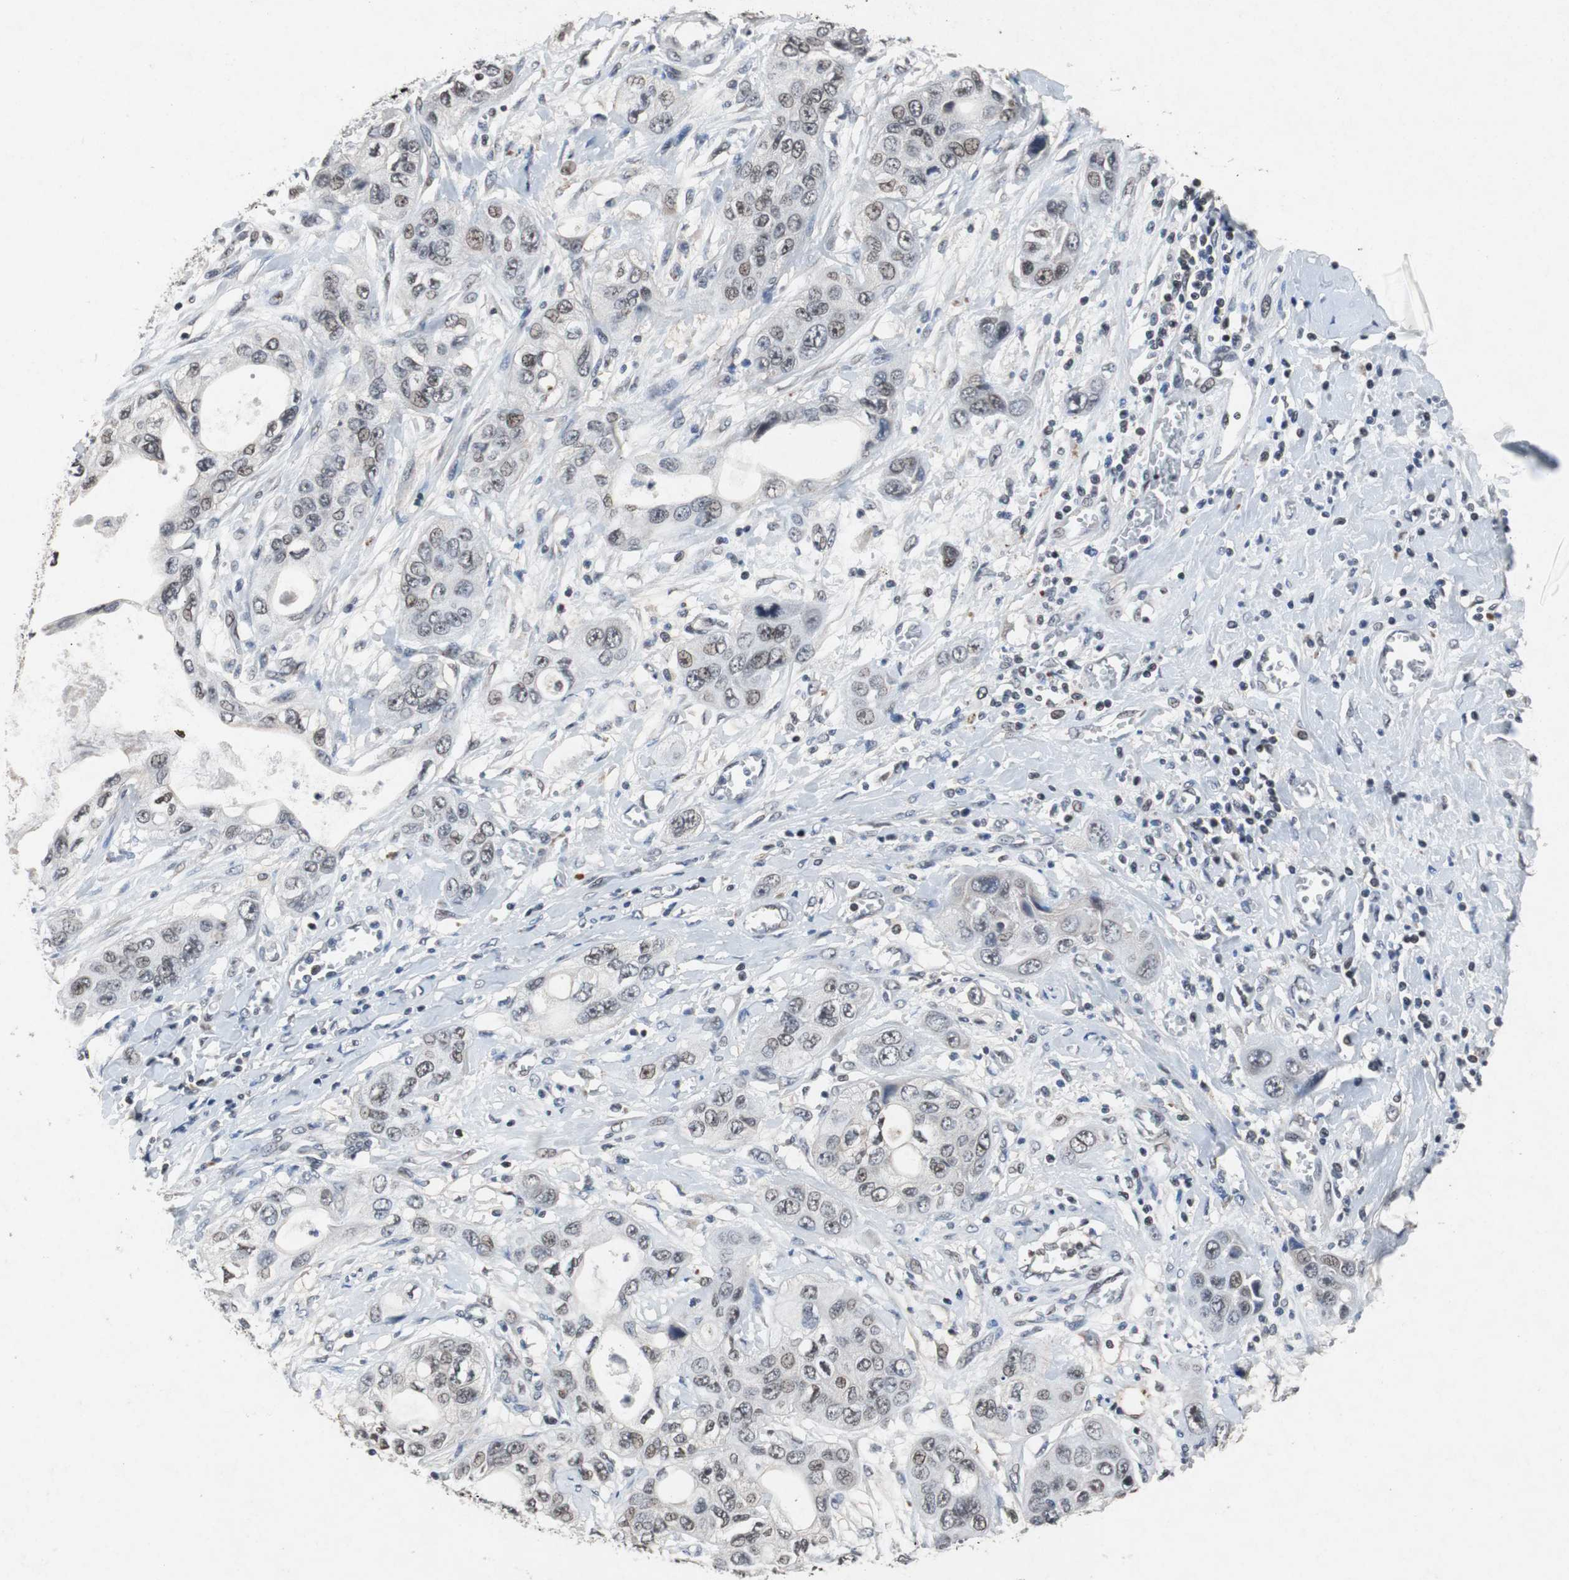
{"staining": {"intensity": "weak", "quantity": "<25%", "location": "nuclear"}, "tissue": "pancreatic cancer", "cell_type": "Tumor cells", "image_type": "cancer", "snomed": [{"axis": "morphology", "description": "Adenocarcinoma, NOS"}, {"axis": "topography", "description": "Pancreas"}], "caption": "The micrograph demonstrates no significant expression in tumor cells of pancreatic cancer.", "gene": "TP63", "patient": {"sex": "female", "age": 70}}